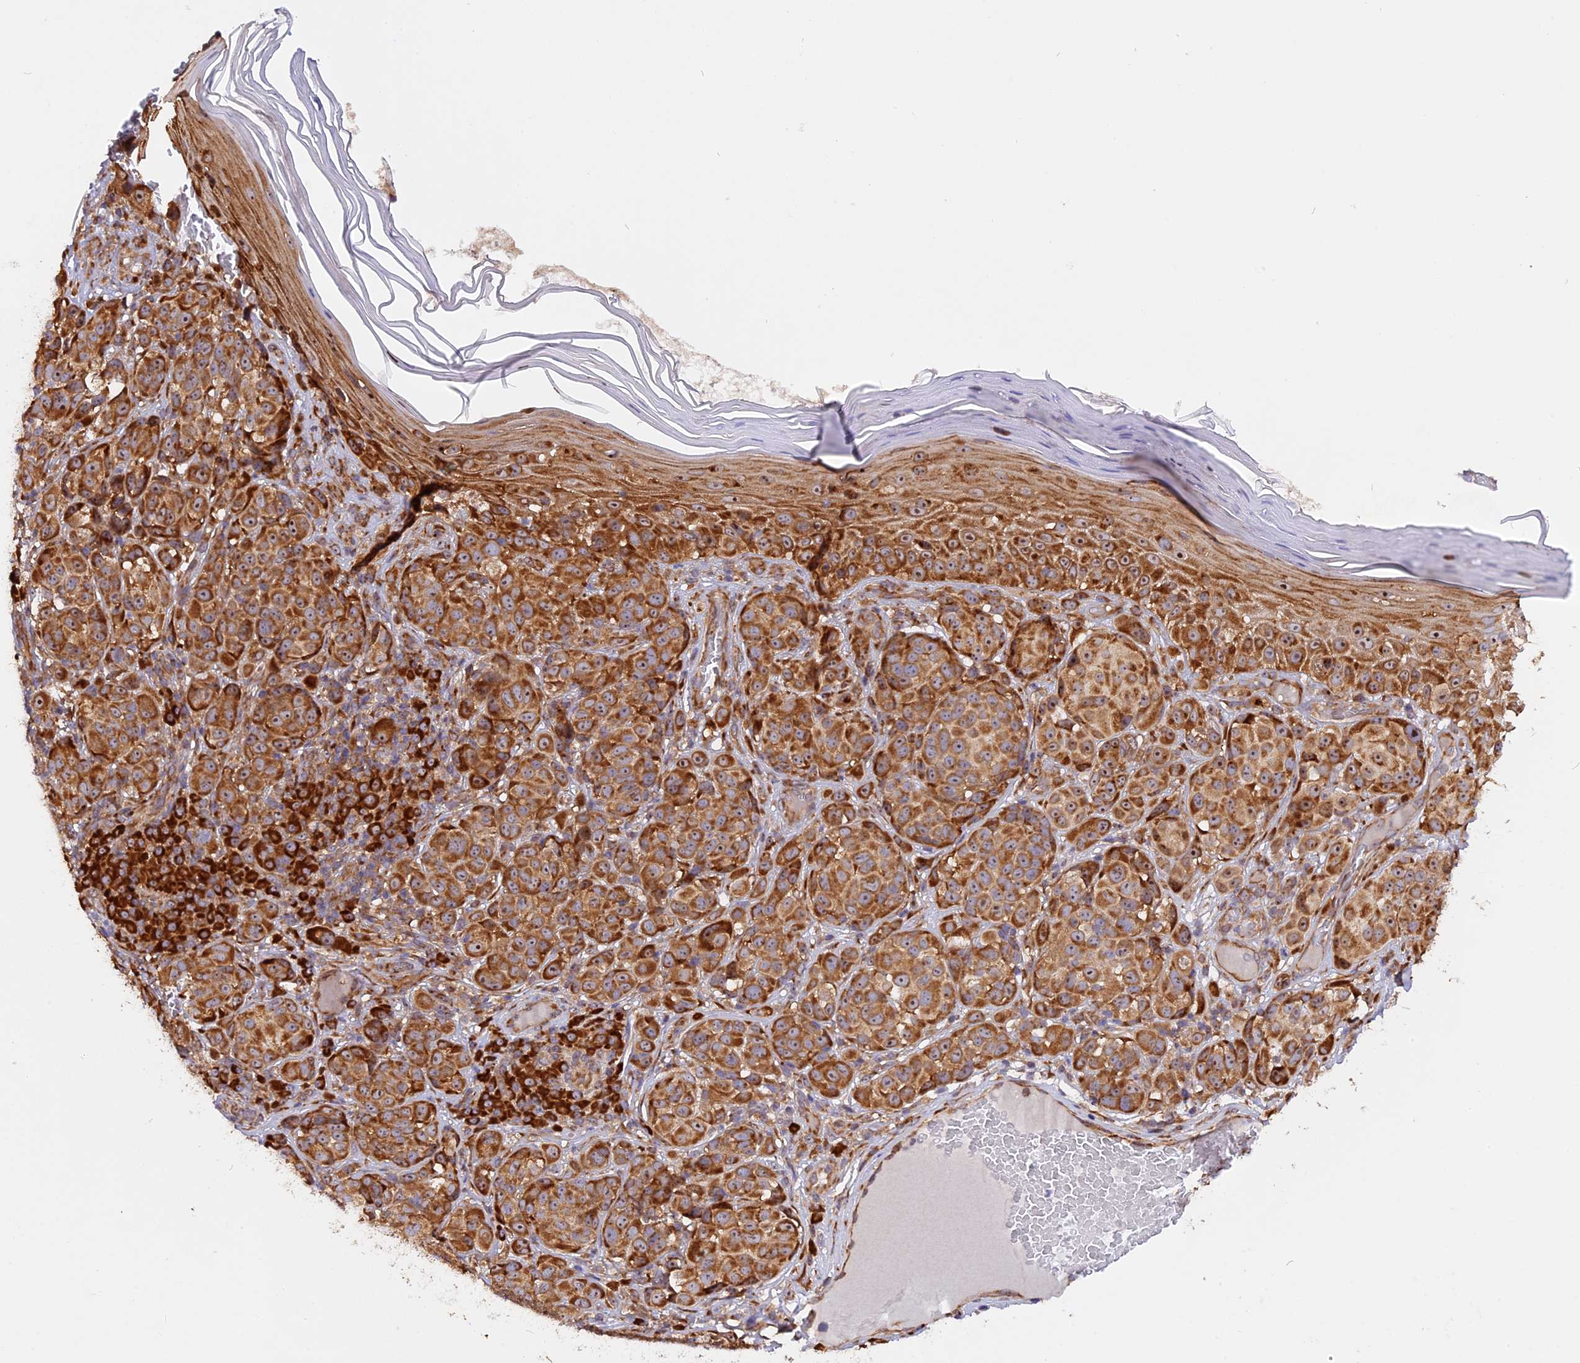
{"staining": {"intensity": "moderate", "quantity": ">75%", "location": "cytoplasmic/membranous,nuclear"}, "tissue": "melanoma", "cell_type": "Tumor cells", "image_type": "cancer", "snomed": [{"axis": "morphology", "description": "Malignant melanoma, NOS"}, {"axis": "topography", "description": "Skin"}], "caption": "Malignant melanoma stained with a protein marker displays moderate staining in tumor cells.", "gene": "GNPTAB", "patient": {"sex": "male", "age": 38}}